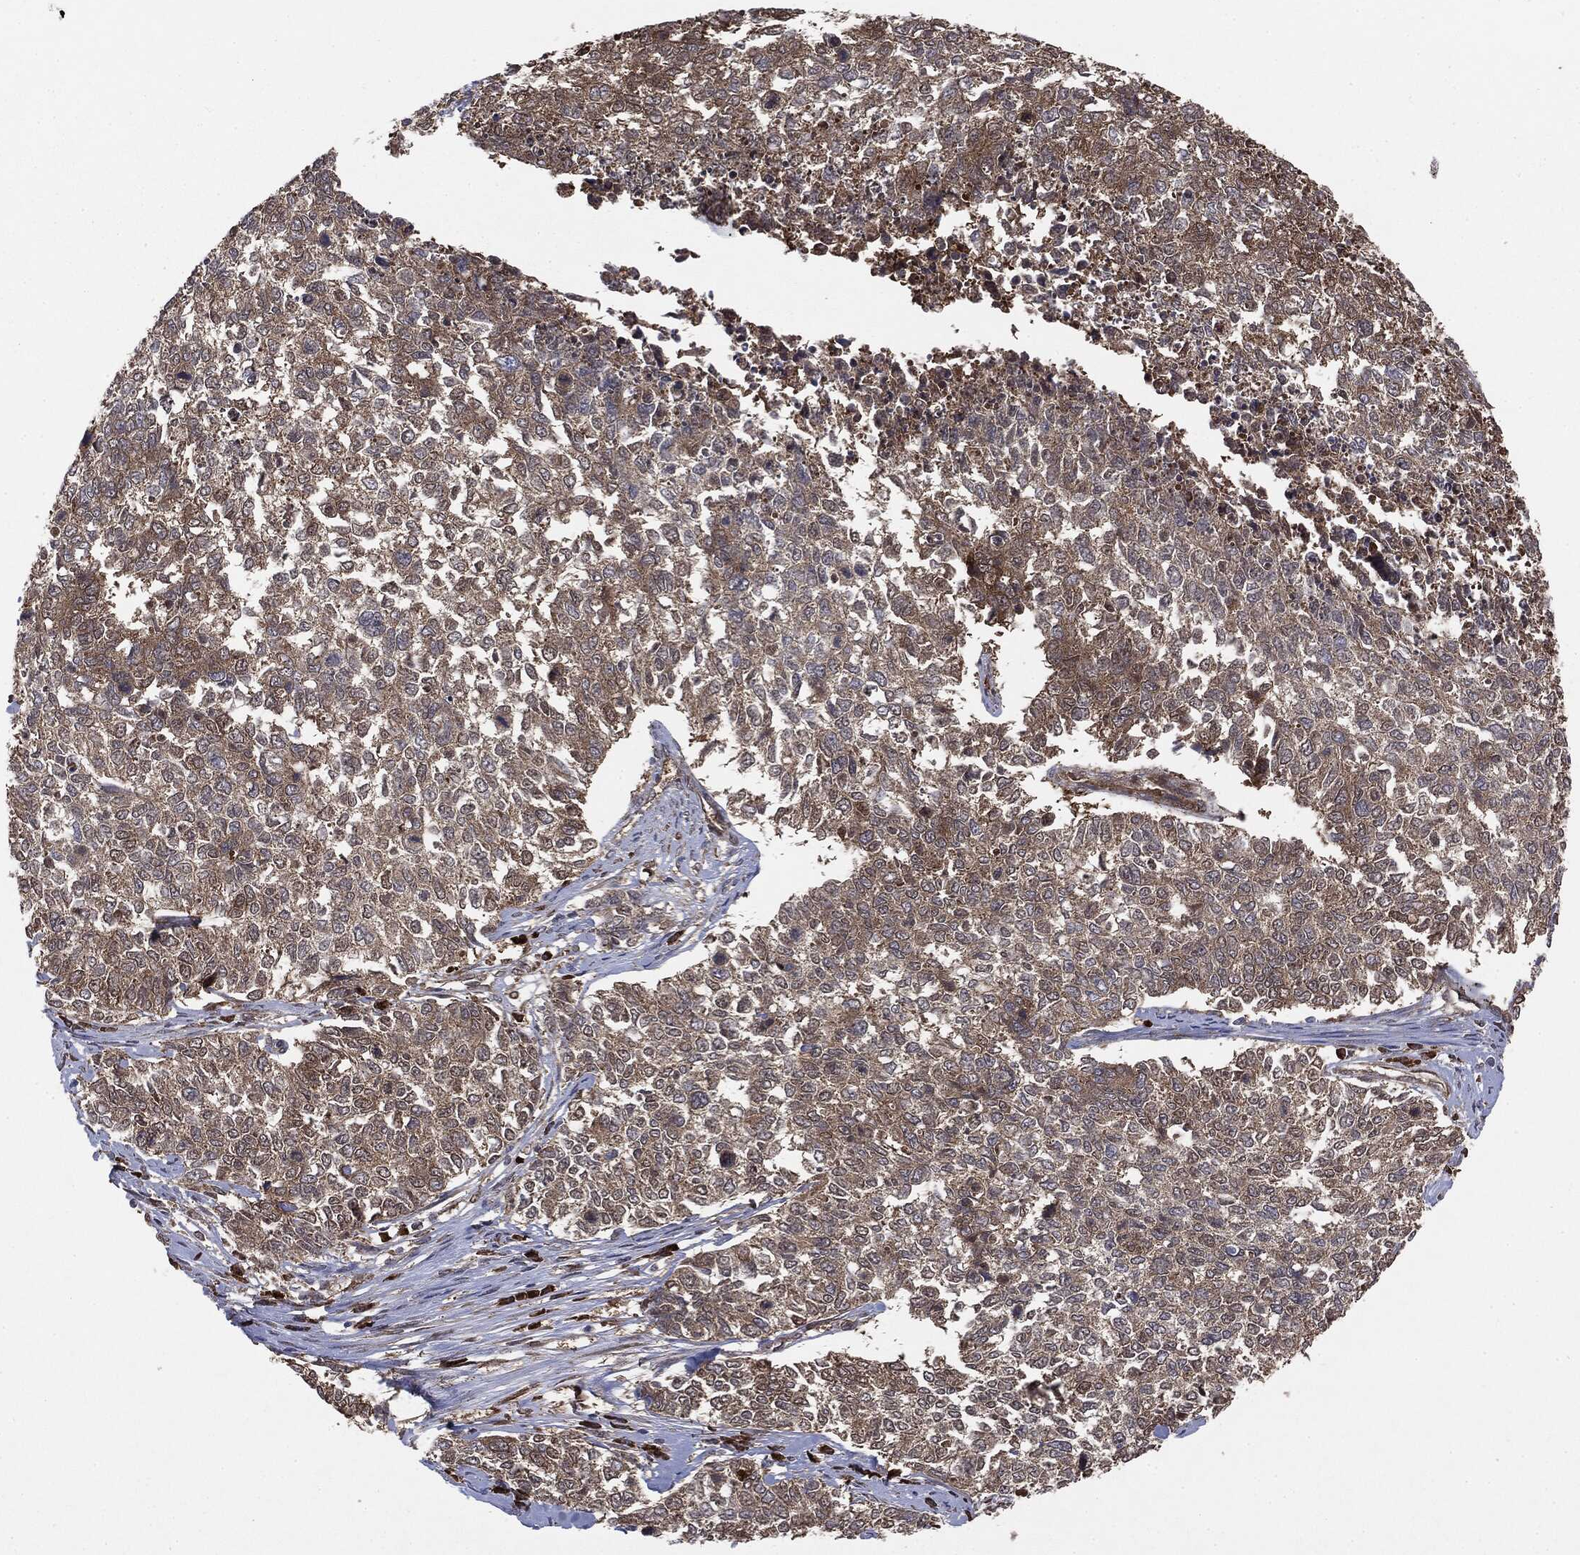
{"staining": {"intensity": "weak", "quantity": "25%-75%", "location": "cytoplasmic/membranous"}, "tissue": "cervical cancer", "cell_type": "Tumor cells", "image_type": "cancer", "snomed": [{"axis": "morphology", "description": "Adenocarcinoma, NOS"}, {"axis": "topography", "description": "Cervix"}], "caption": "This image demonstrates immunohistochemistry (IHC) staining of cervical cancer (adenocarcinoma), with low weak cytoplasmic/membranous positivity in about 25%-75% of tumor cells.", "gene": "NME1", "patient": {"sex": "female", "age": 63}}